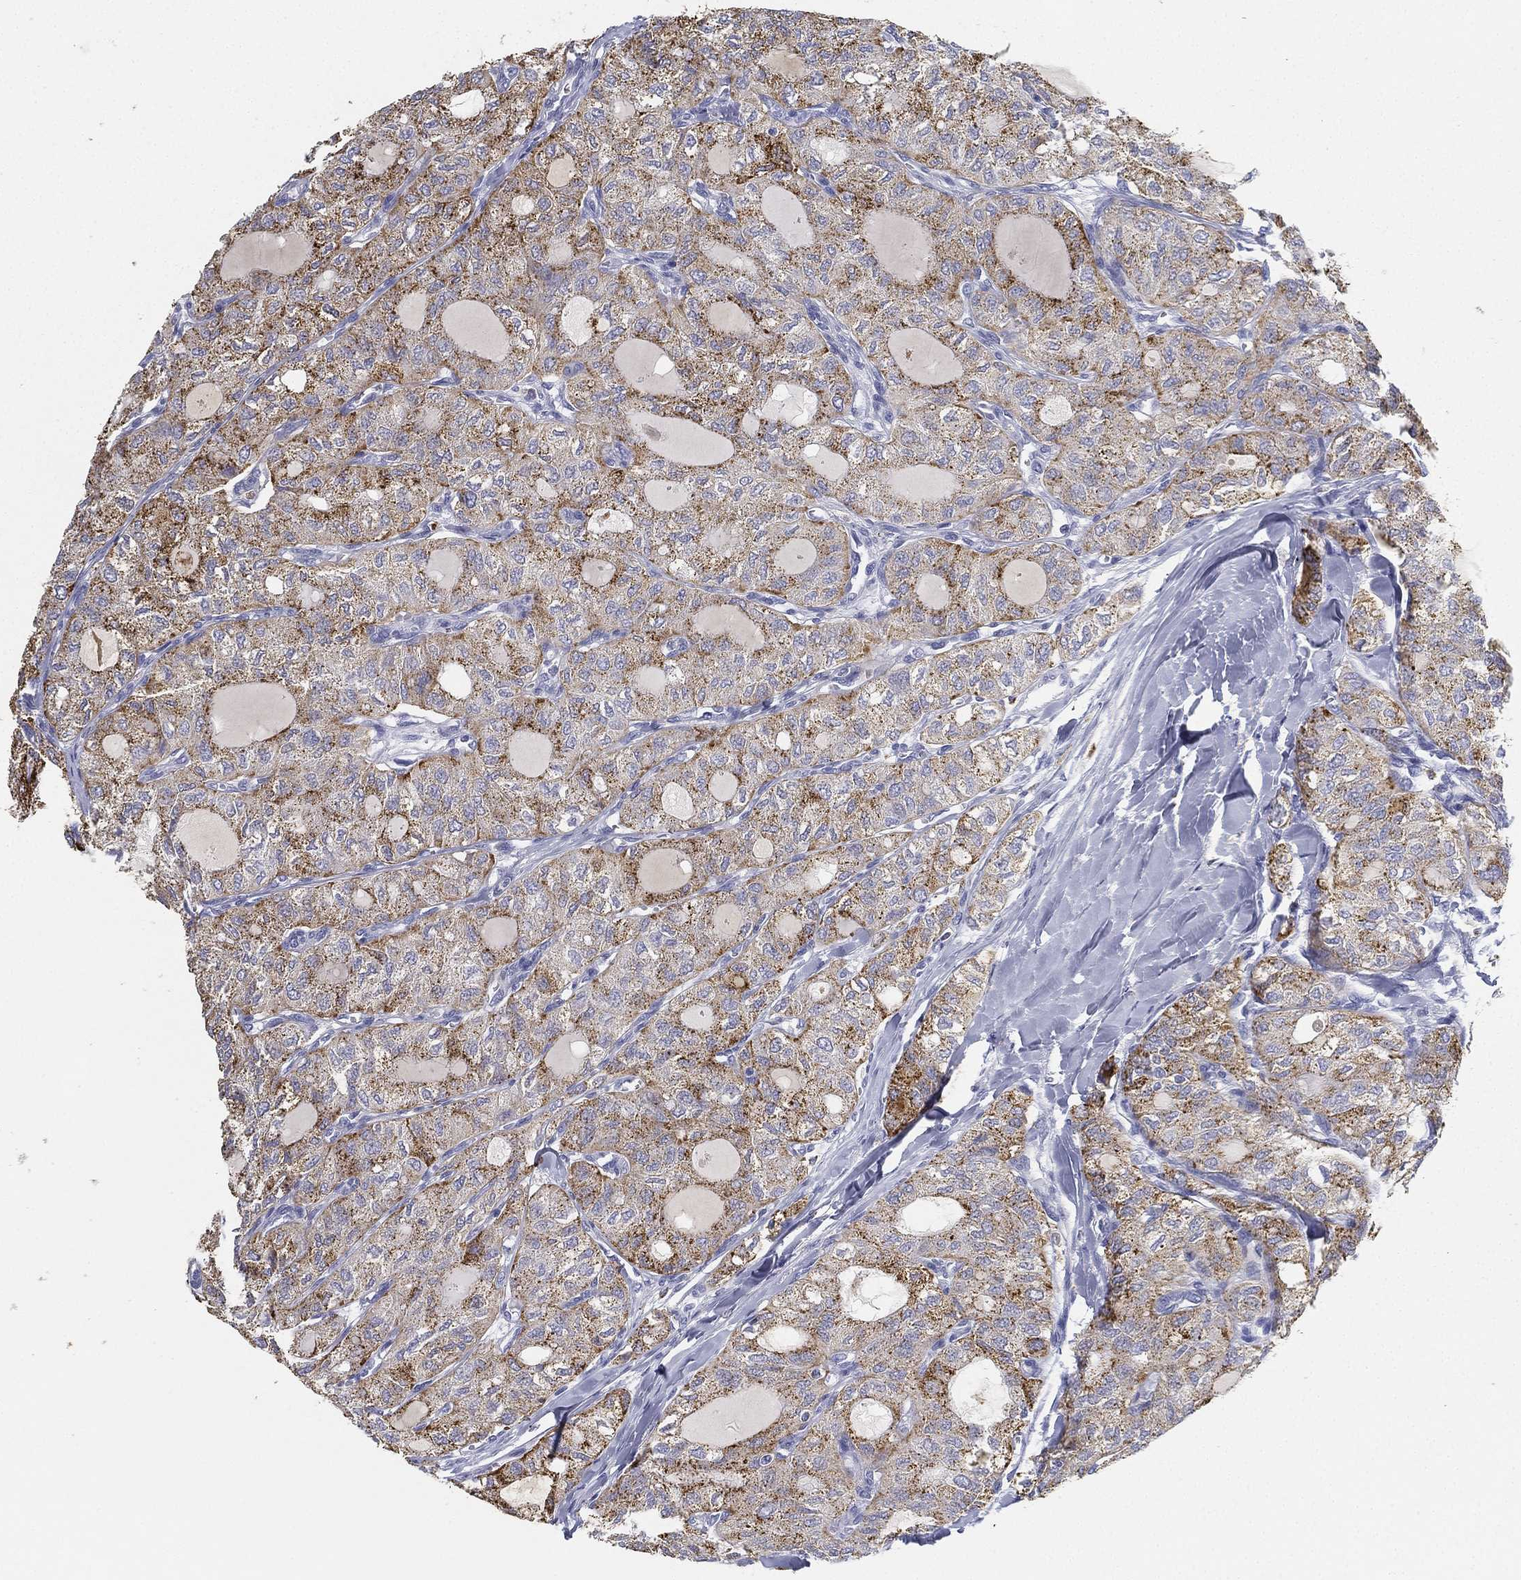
{"staining": {"intensity": "moderate", "quantity": ">75%", "location": "cytoplasmic/membranous"}, "tissue": "thyroid cancer", "cell_type": "Tumor cells", "image_type": "cancer", "snomed": [{"axis": "morphology", "description": "Follicular adenoma carcinoma, NOS"}, {"axis": "topography", "description": "Thyroid gland"}], "caption": "The immunohistochemical stain shows moderate cytoplasmic/membranous staining in tumor cells of thyroid cancer tissue. Using DAB (3,3'-diaminobenzidine) (brown) and hematoxylin (blue) stains, captured at high magnification using brightfield microscopy.", "gene": "NPC2", "patient": {"sex": "male", "age": 75}}